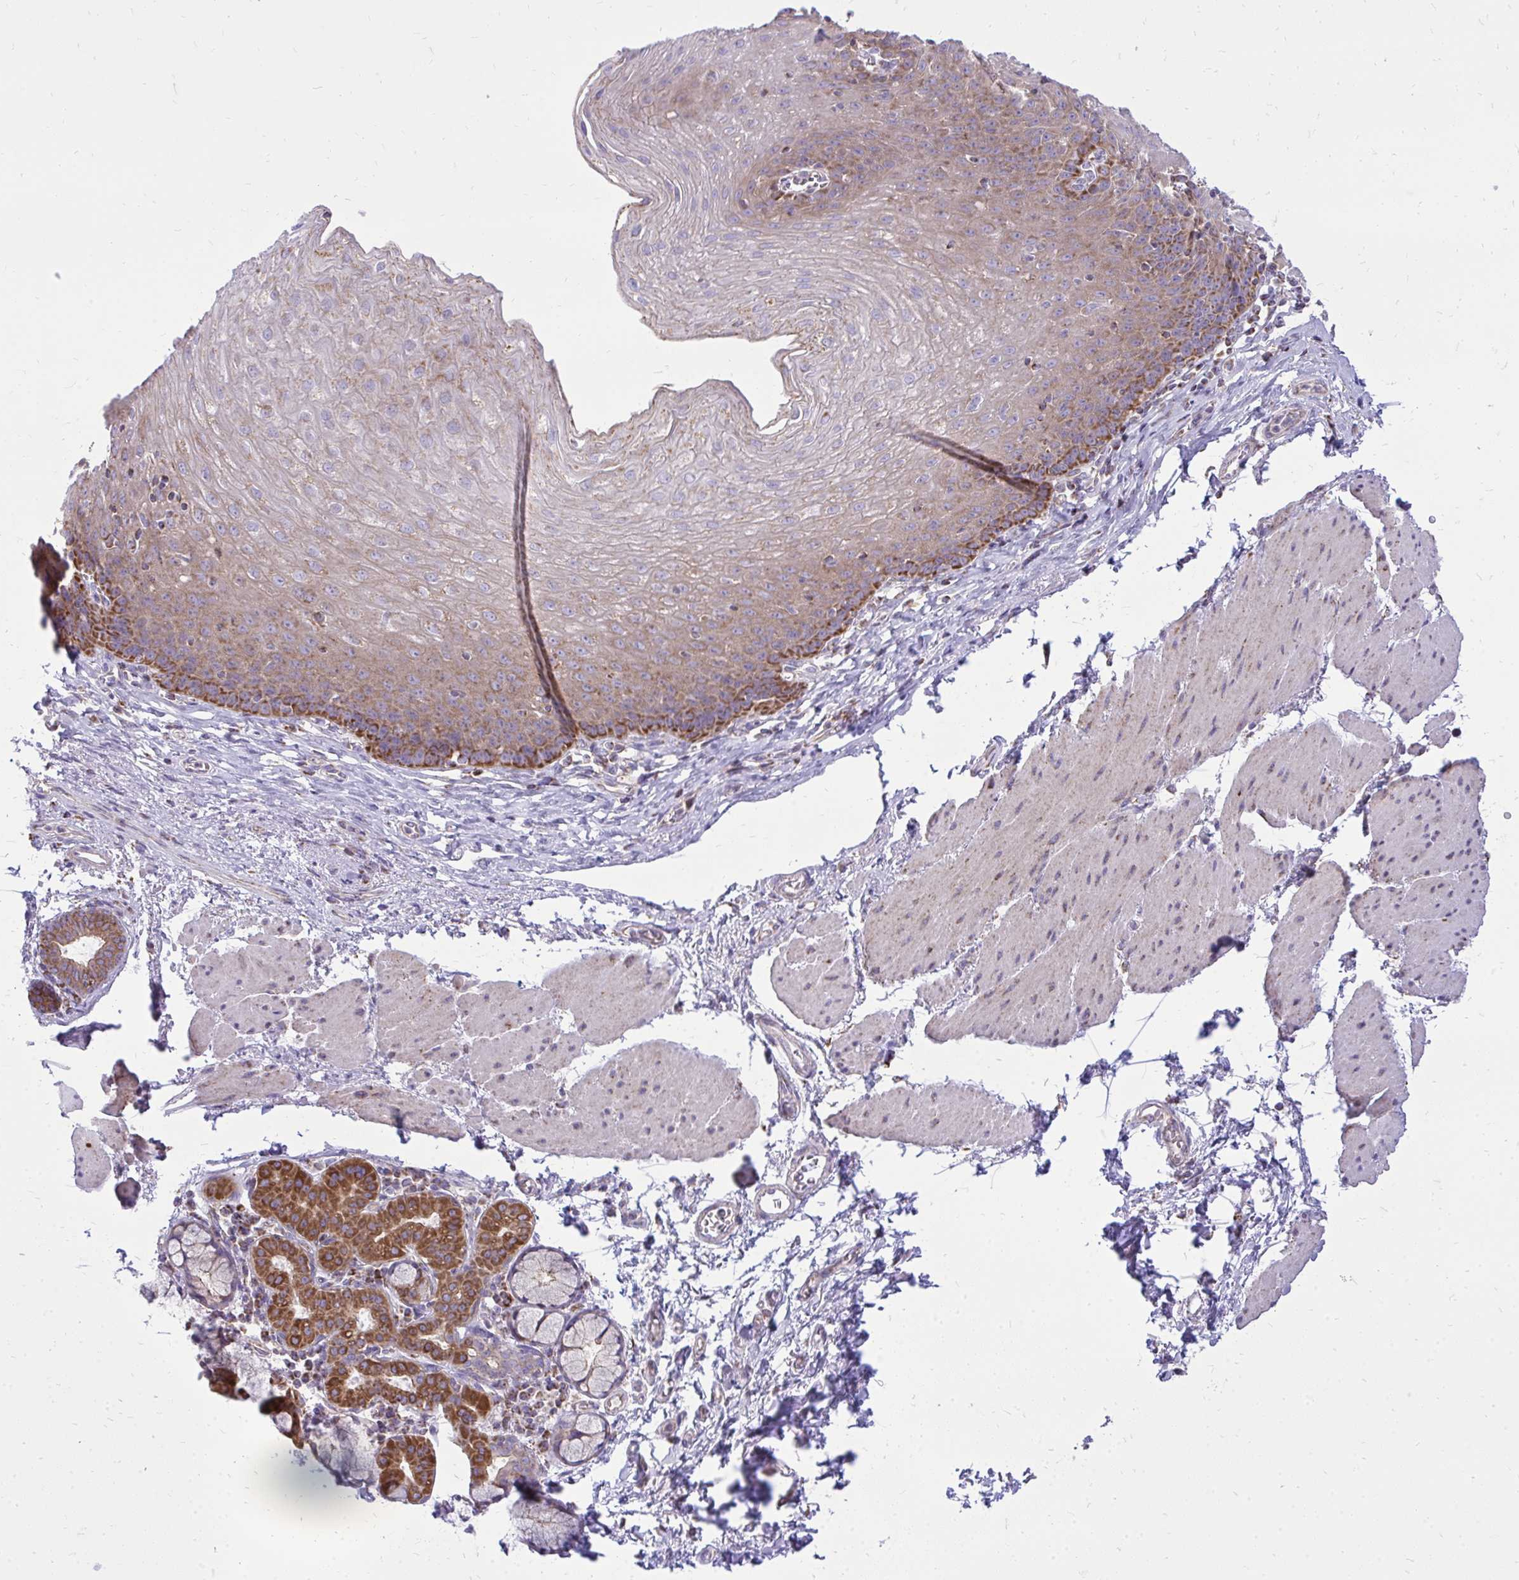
{"staining": {"intensity": "moderate", "quantity": "25%-75%", "location": "cytoplasmic/membranous"}, "tissue": "esophagus", "cell_type": "Squamous epithelial cells", "image_type": "normal", "snomed": [{"axis": "morphology", "description": "Normal tissue, NOS"}, {"axis": "topography", "description": "Esophagus"}], "caption": "A brown stain shows moderate cytoplasmic/membranous staining of a protein in squamous epithelial cells of benign esophagus. (Brightfield microscopy of DAB IHC at high magnification).", "gene": "SPTBN2", "patient": {"sex": "female", "age": 81}}